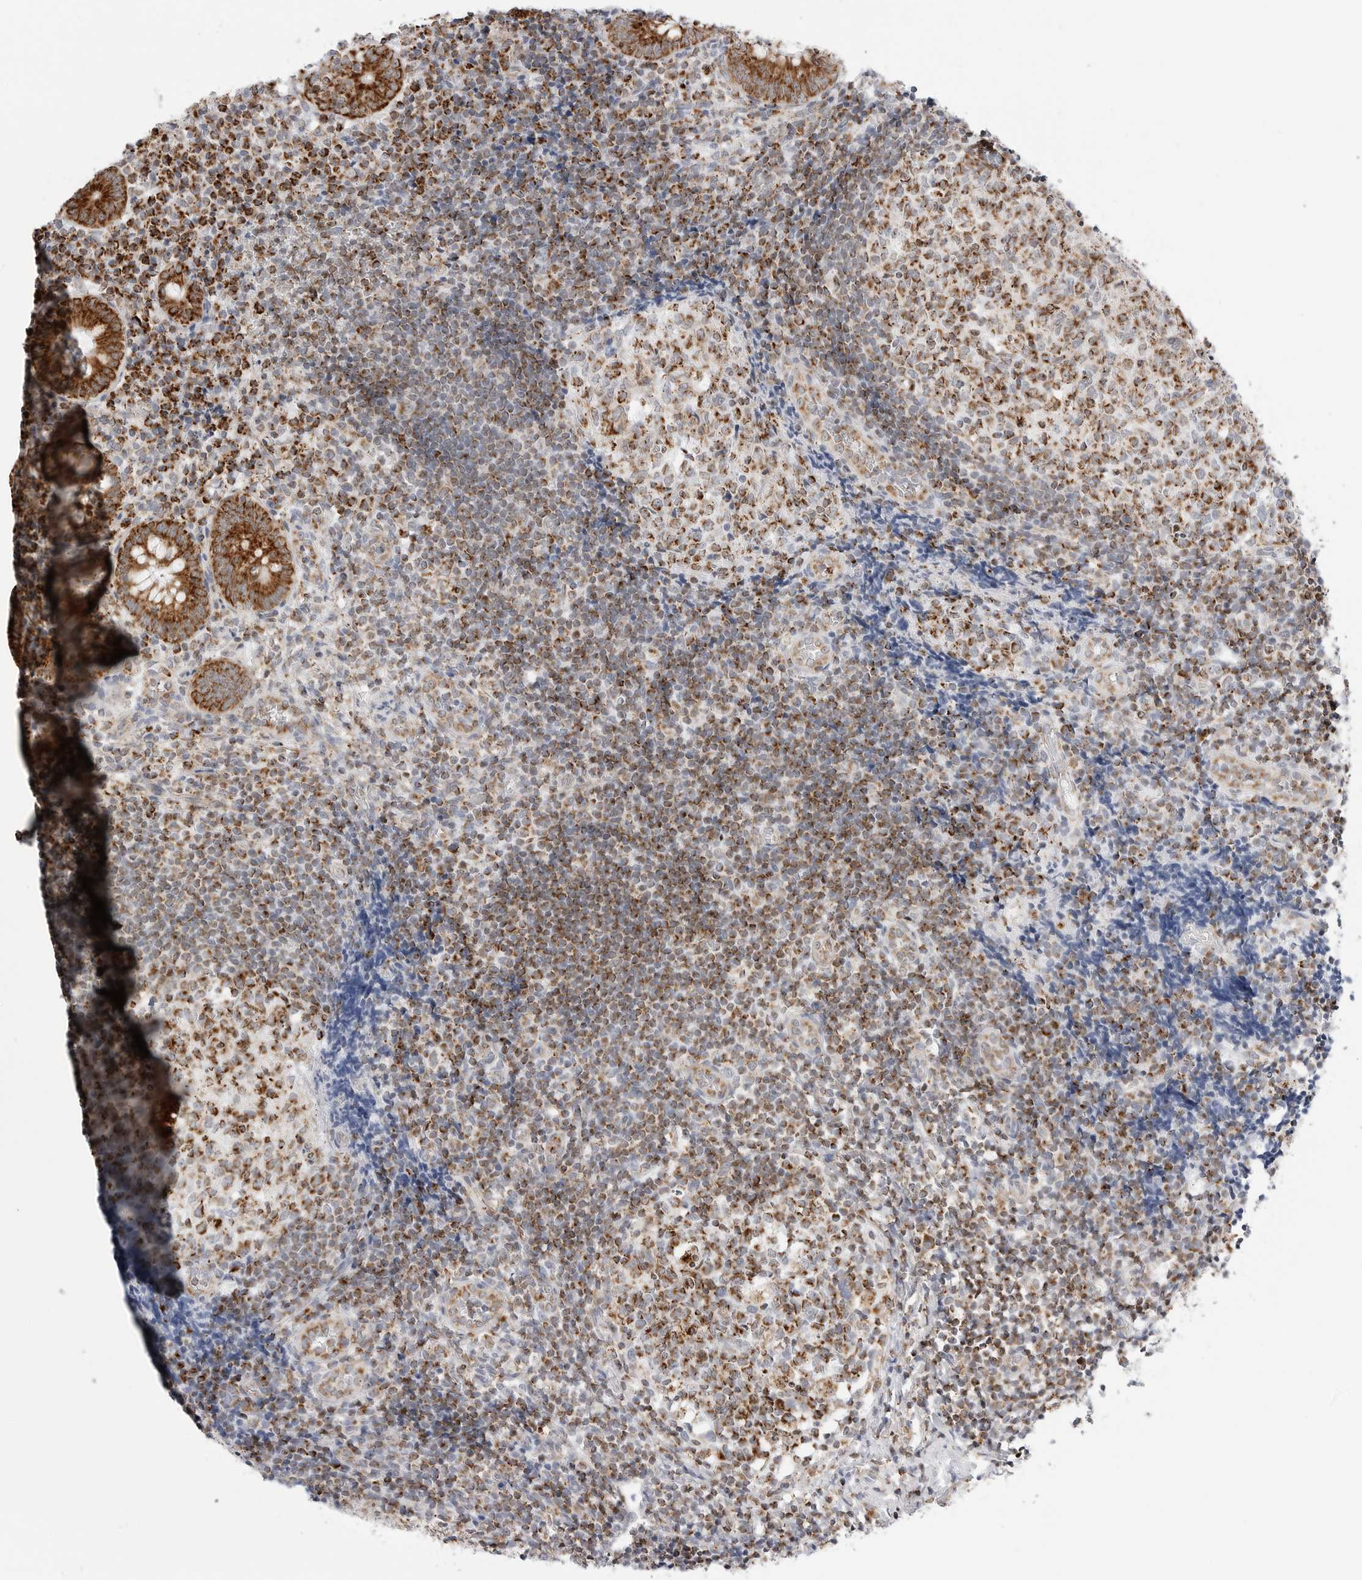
{"staining": {"intensity": "strong", "quantity": ">75%", "location": "cytoplasmic/membranous"}, "tissue": "appendix", "cell_type": "Glandular cells", "image_type": "normal", "snomed": [{"axis": "morphology", "description": "Normal tissue, NOS"}, {"axis": "topography", "description": "Appendix"}], "caption": "This micrograph displays IHC staining of normal human appendix, with high strong cytoplasmic/membranous positivity in about >75% of glandular cells.", "gene": "ATP5IF1", "patient": {"sex": "male", "age": 8}}